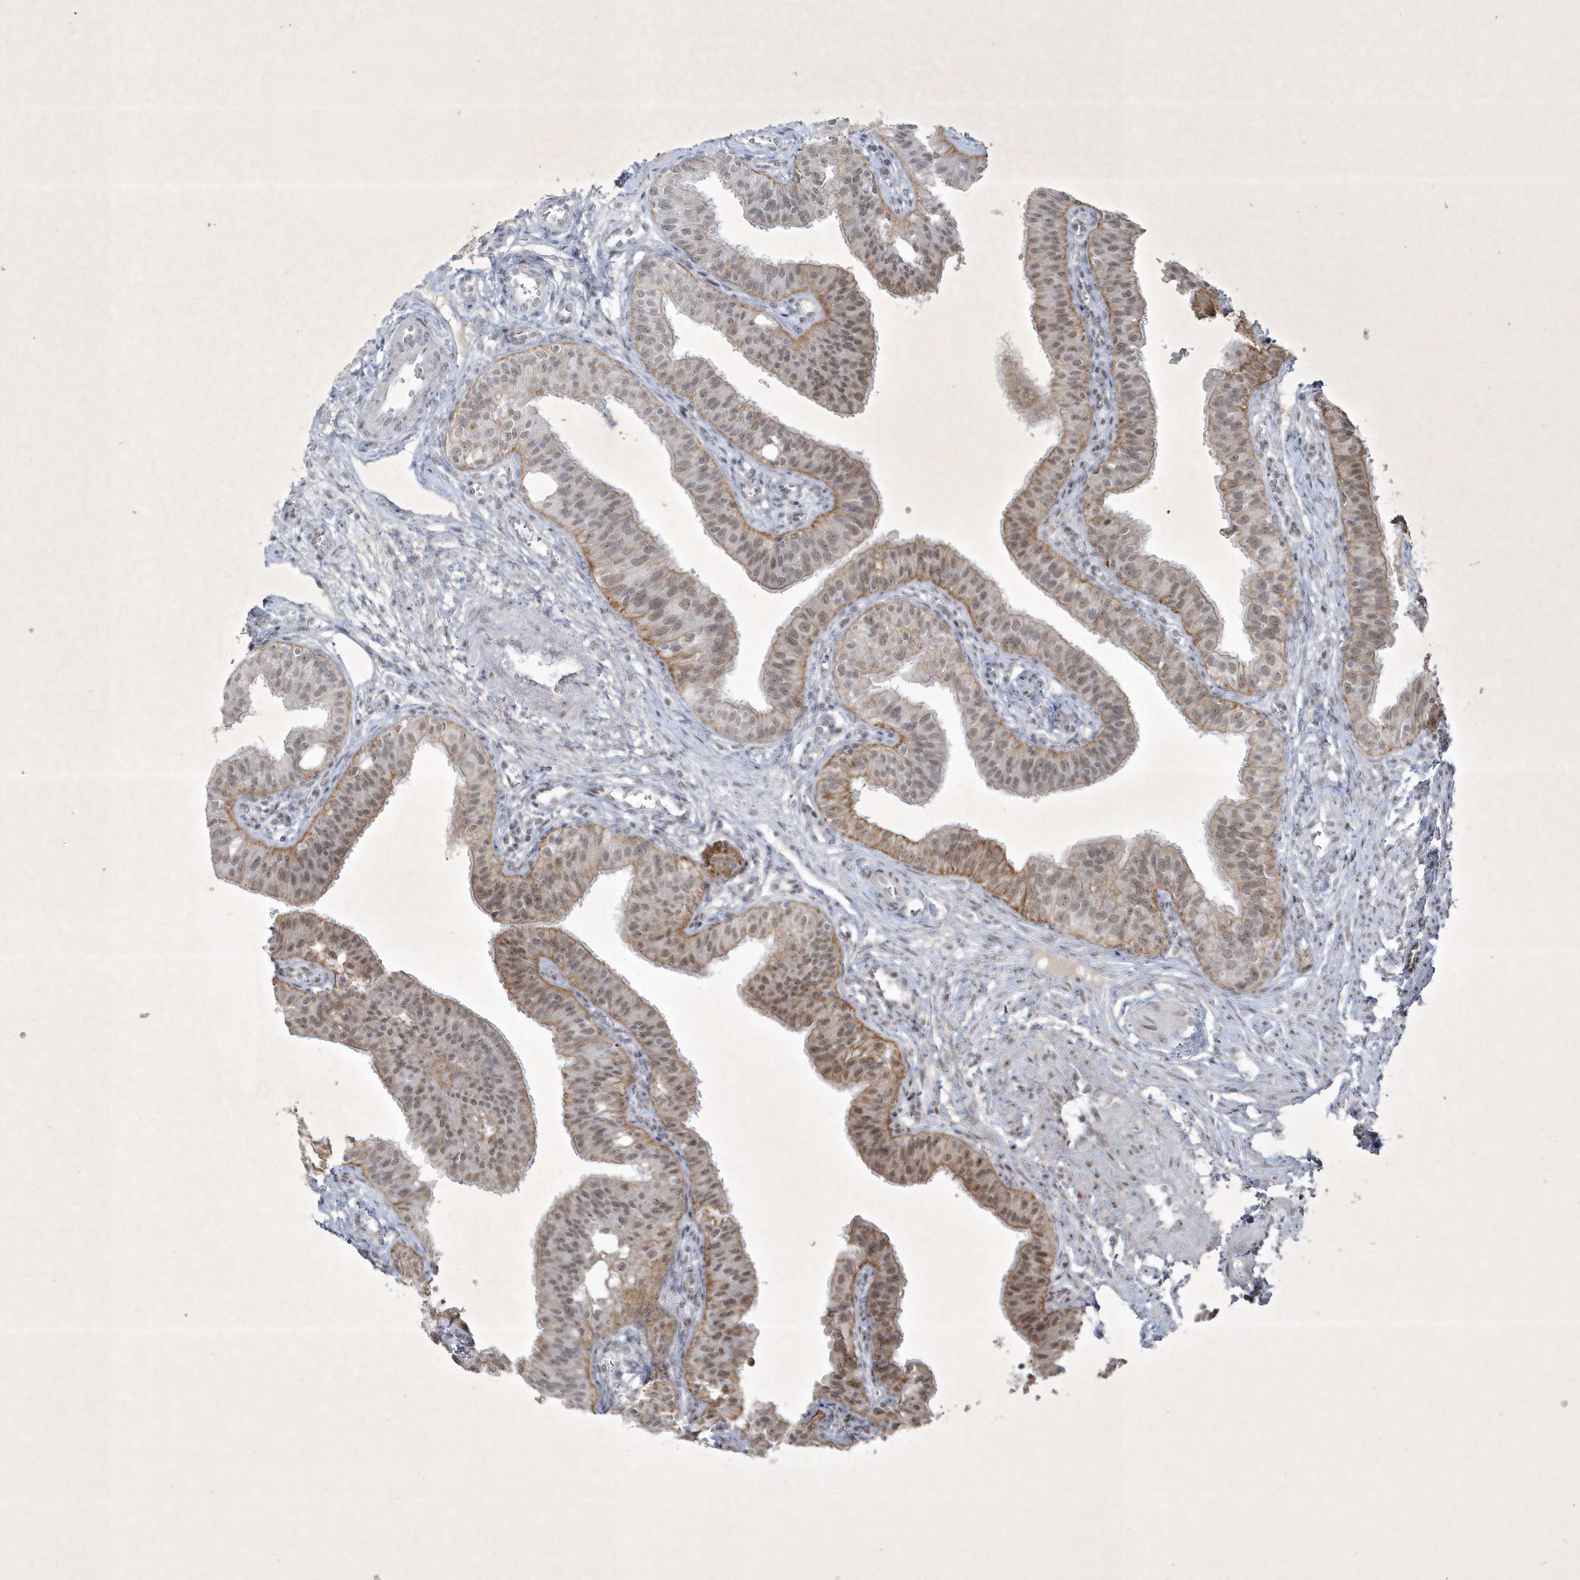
{"staining": {"intensity": "moderate", "quantity": "25%-75%", "location": "cytoplasmic/membranous,nuclear"}, "tissue": "fallopian tube", "cell_type": "Glandular cells", "image_type": "normal", "snomed": [{"axis": "morphology", "description": "Normal tissue, NOS"}, {"axis": "topography", "description": "Fallopian tube"}, {"axis": "topography", "description": "Ovary"}], "caption": "Immunohistochemistry of normal fallopian tube reveals medium levels of moderate cytoplasmic/membranous,nuclear staining in about 25%-75% of glandular cells.", "gene": "ZBTB9", "patient": {"sex": "female", "age": 42}}